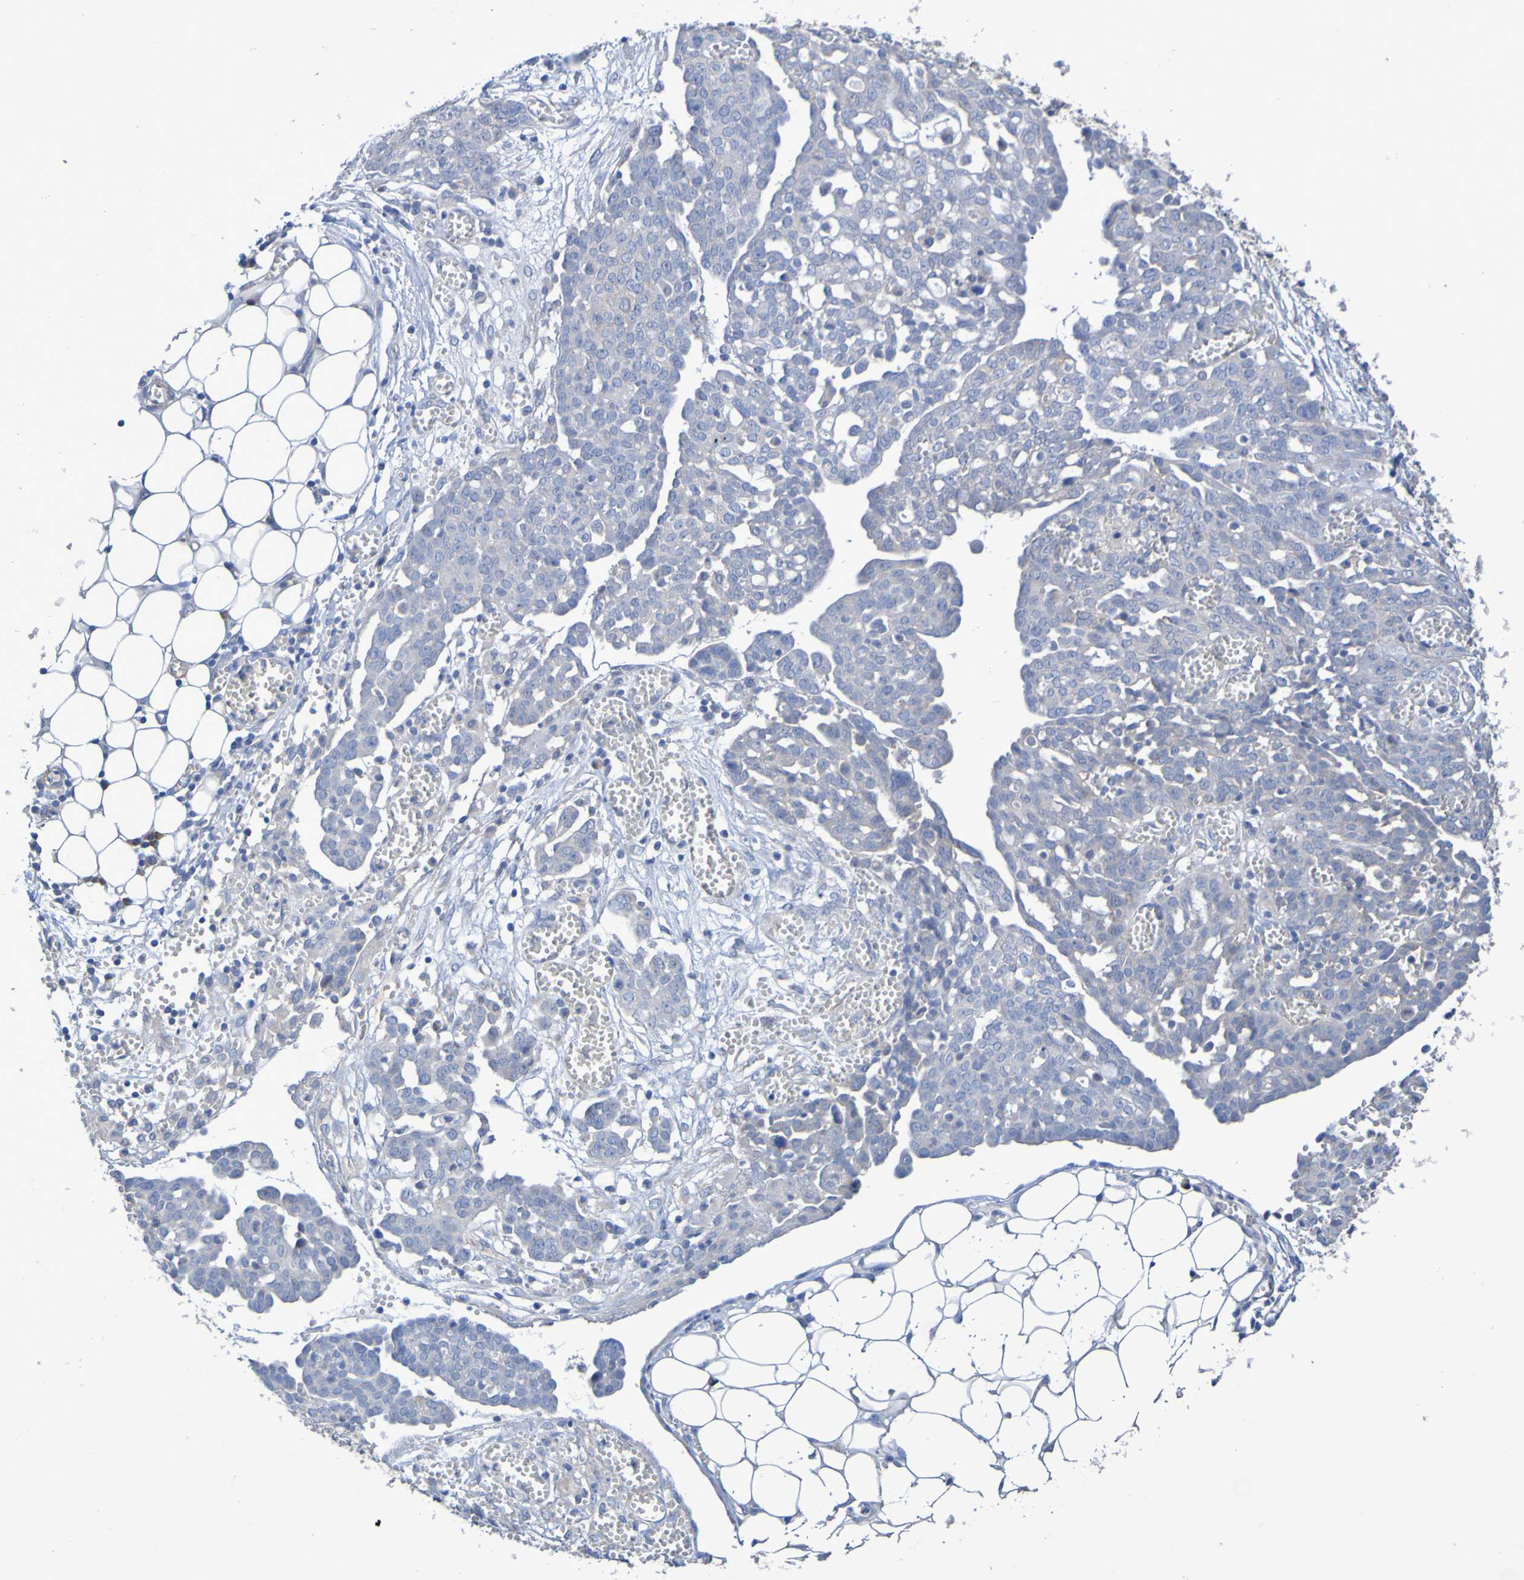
{"staining": {"intensity": "negative", "quantity": "none", "location": "none"}, "tissue": "ovarian cancer", "cell_type": "Tumor cells", "image_type": "cancer", "snomed": [{"axis": "morphology", "description": "Cystadenocarcinoma, serous, NOS"}, {"axis": "topography", "description": "Soft tissue"}, {"axis": "topography", "description": "Ovary"}], "caption": "Tumor cells are negative for protein expression in human ovarian serous cystadenocarcinoma.", "gene": "SRPRB", "patient": {"sex": "female", "age": 57}}